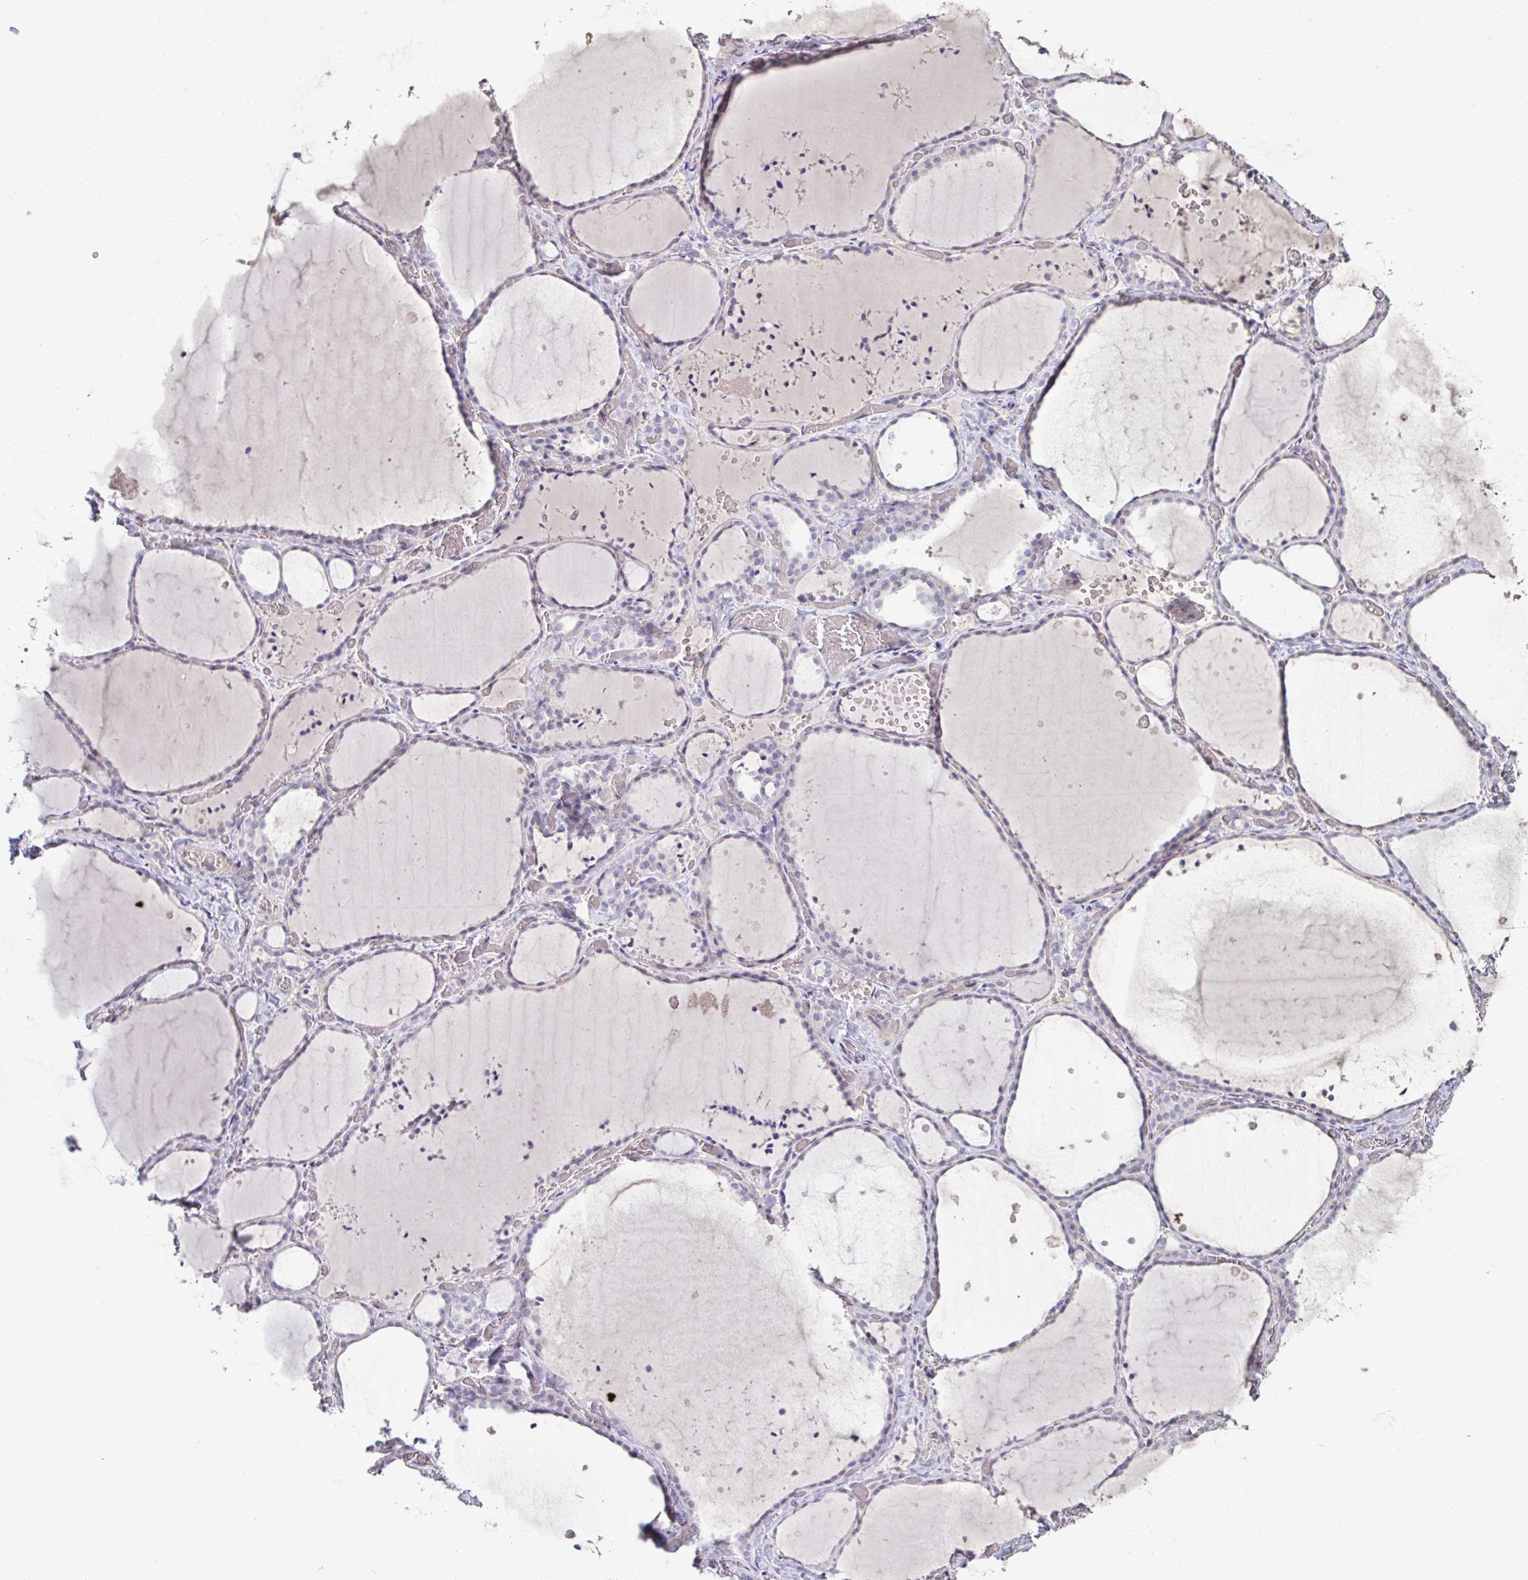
{"staining": {"intensity": "negative", "quantity": "none", "location": "none"}, "tissue": "thyroid gland", "cell_type": "Glandular cells", "image_type": "normal", "snomed": [{"axis": "morphology", "description": "Normal tissue, NOS"}, {"axis": "topography", "description": "Thyroid gland"}], "caption": "Human thyroid gland stained for a protein using immunohistochemistry (IHC) demonstrates no expression in glandular cells.", "gene": "SETD7", "patient": {"sex": "female", "age": 36}}